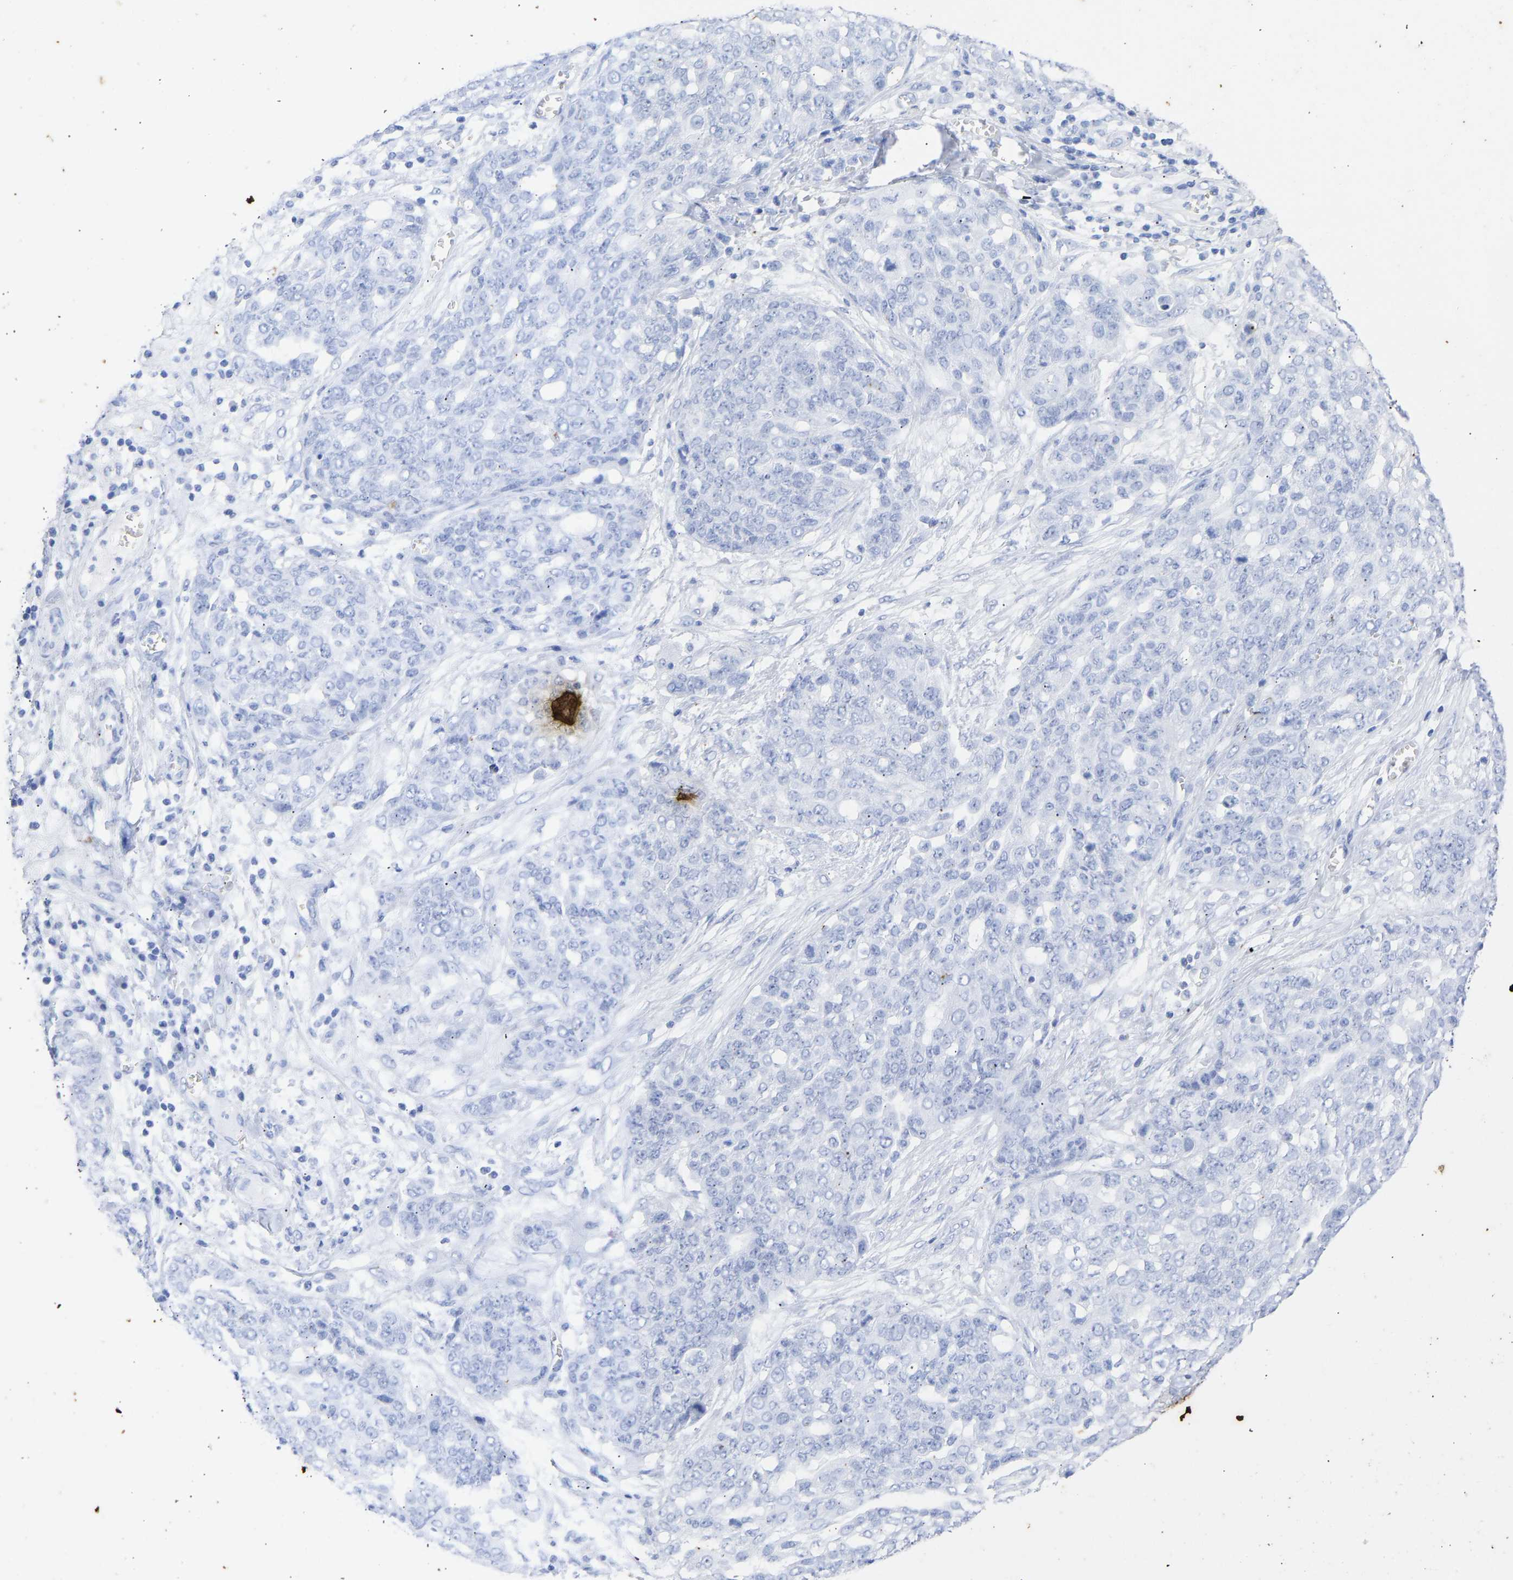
{"staining": {"intensity": "negative", "quantity": "none", "location": "none"}, "tissue": "ovarian cancer", "cell_type": "Tumor cells", "image_type": "cancer", "snomed": [{"axis": "morphology", "description": "Cystadenocarcinoma, serous, NOS"}, {"axis": "topography", "description": "Soft tissue"}, {"axis": "topography", "description": "Ovary"}], "caption": "The photomicrograph reveals no significant staining in tumor cells of serous cystadenocarcinoma (ovarian). (Immunohistochemistry, brightfield microscopy, high magnification).", "gene": "KRT1", "patient": {"sex": "female", "age": 57}}